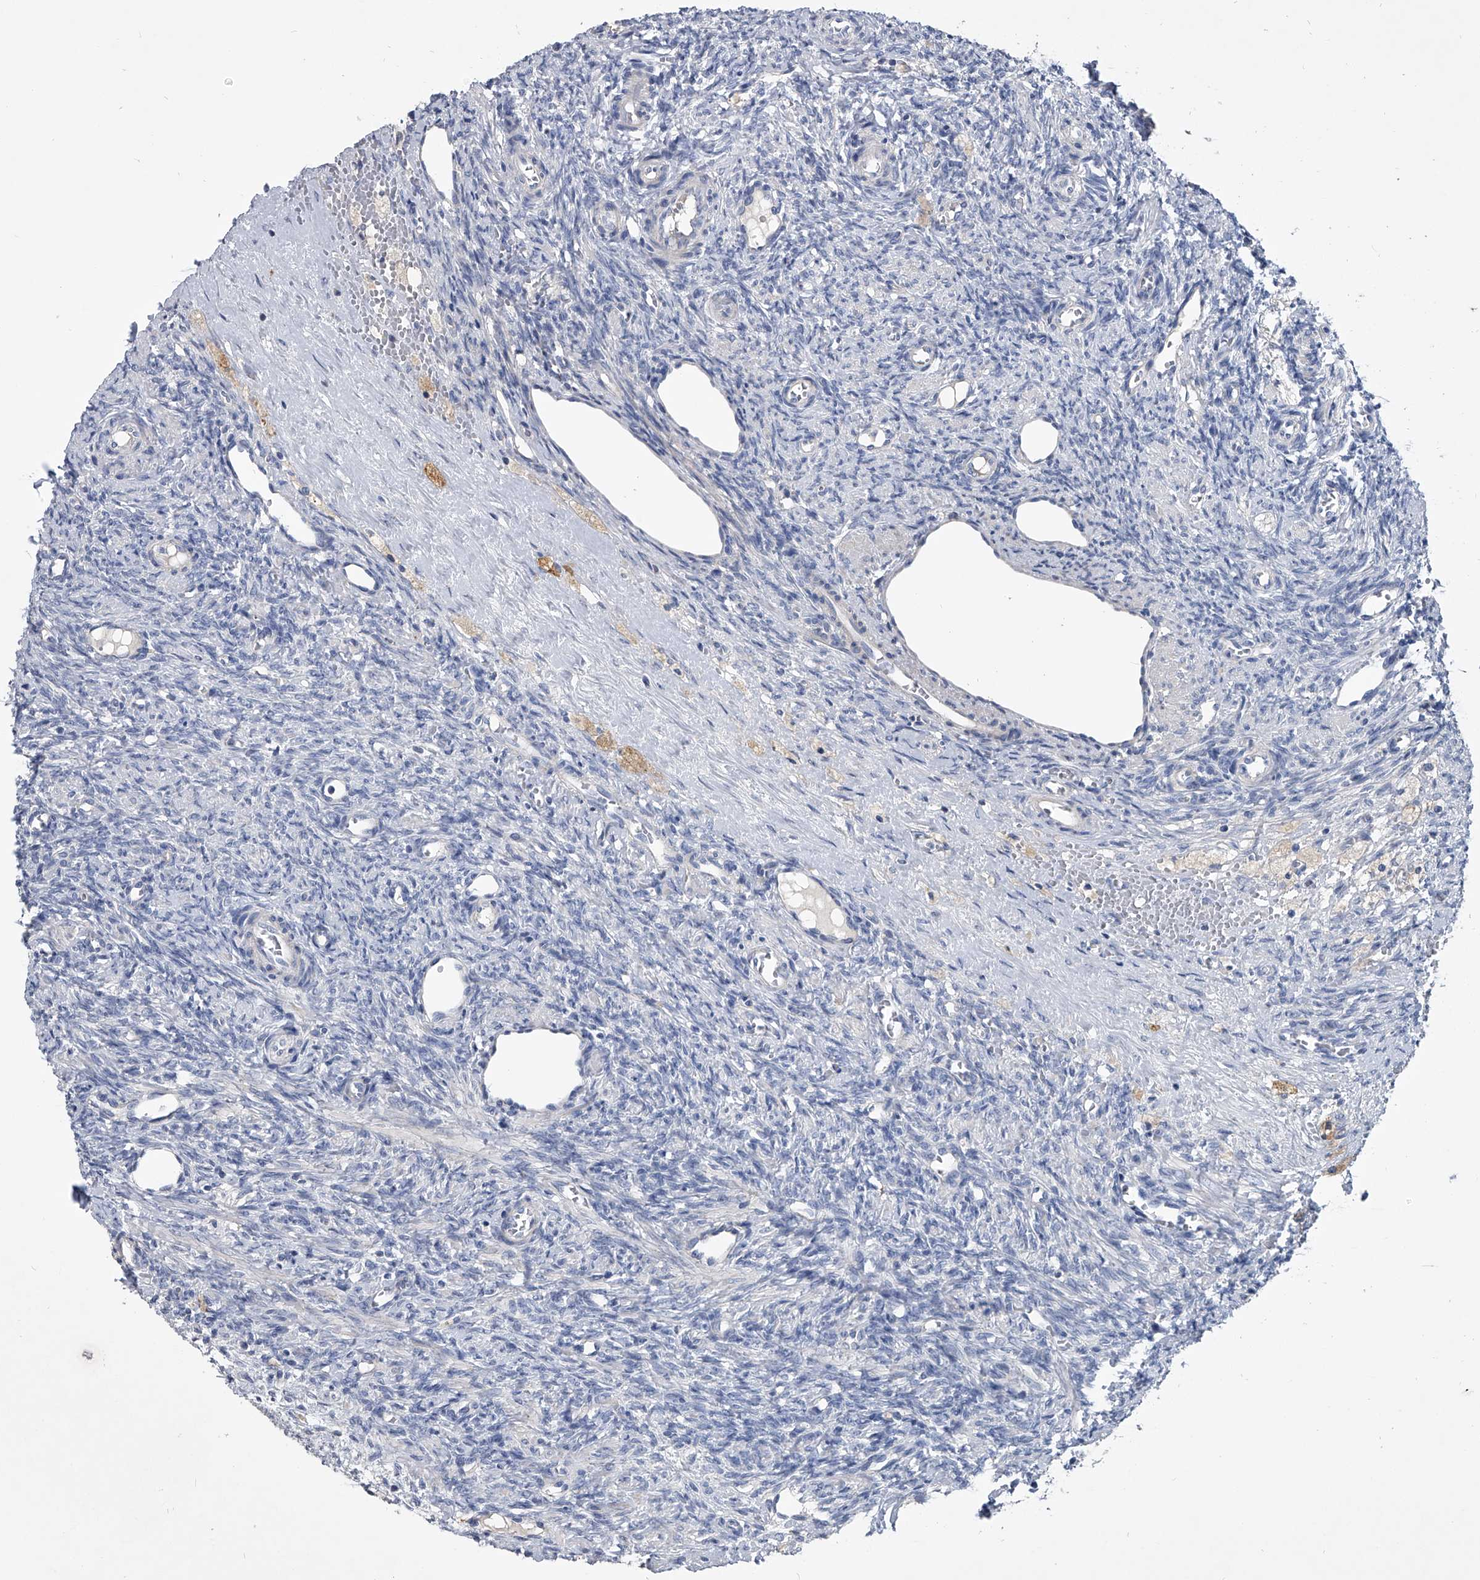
{"staining": {"intensity": "moderate", "quantity": ">75%", "location": "cytoplasmic/membranous"}, "tissue": "ovary", "cell_type": "Follicle cells", "image_type": "normal", "snomed": [{"axis": "morphology", "description": "Normal tissue, NOS"}, {"axis": "topography", "description": "Ovary"}], "caption": "DAB immunohistochemical staining of benign human ovary demonstrates moderate cytoplasmic/membranous protein positivity in about >75% of follicle cells. (brown staining indicates protein expression, while blue staining denotes nuclei).", "gene": "SPP1", "patient": {"sex": "female", "age": 41}}